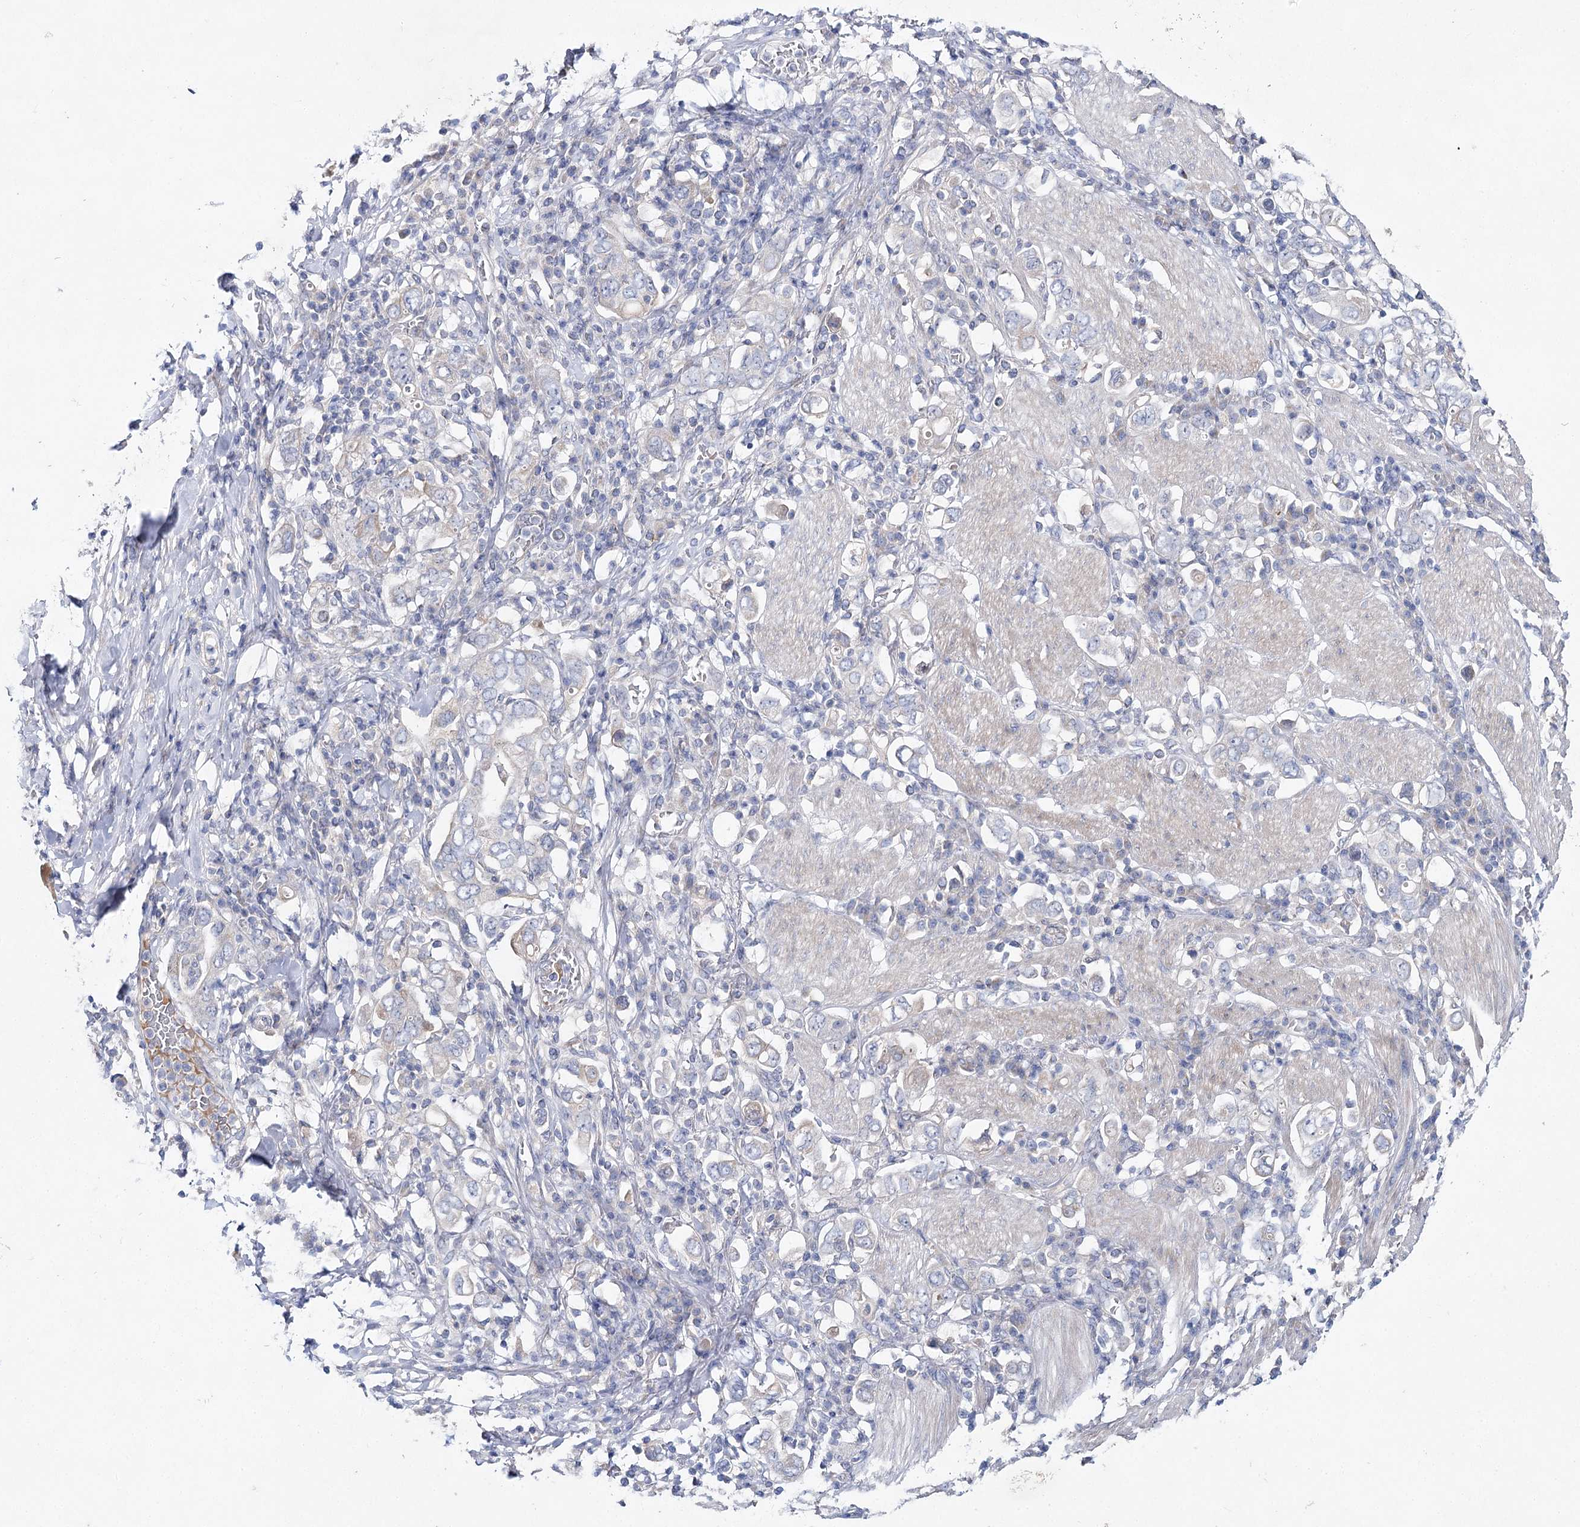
{"staining": {"intensity": "negative", "quantity": "none", "location": "none"}, "tissue": "stomach cancer", "cell_type": "Tumor cells", "image_type": "cancer", "snomed": [{"axis": "morphology", "description": "Adenocarcinoma, NOS"}, {"axis": "topography", "description": "Stomach, upper"}], "caption": "This photomicrograph is of stomach cancer stained with immunohistochemistry to label a protein in brown with the nuclei are counter-stained blue. There is no staining in tumor cells.", "gene": "LRRC14B", "patient": {"sex": "male", "age": 62}}